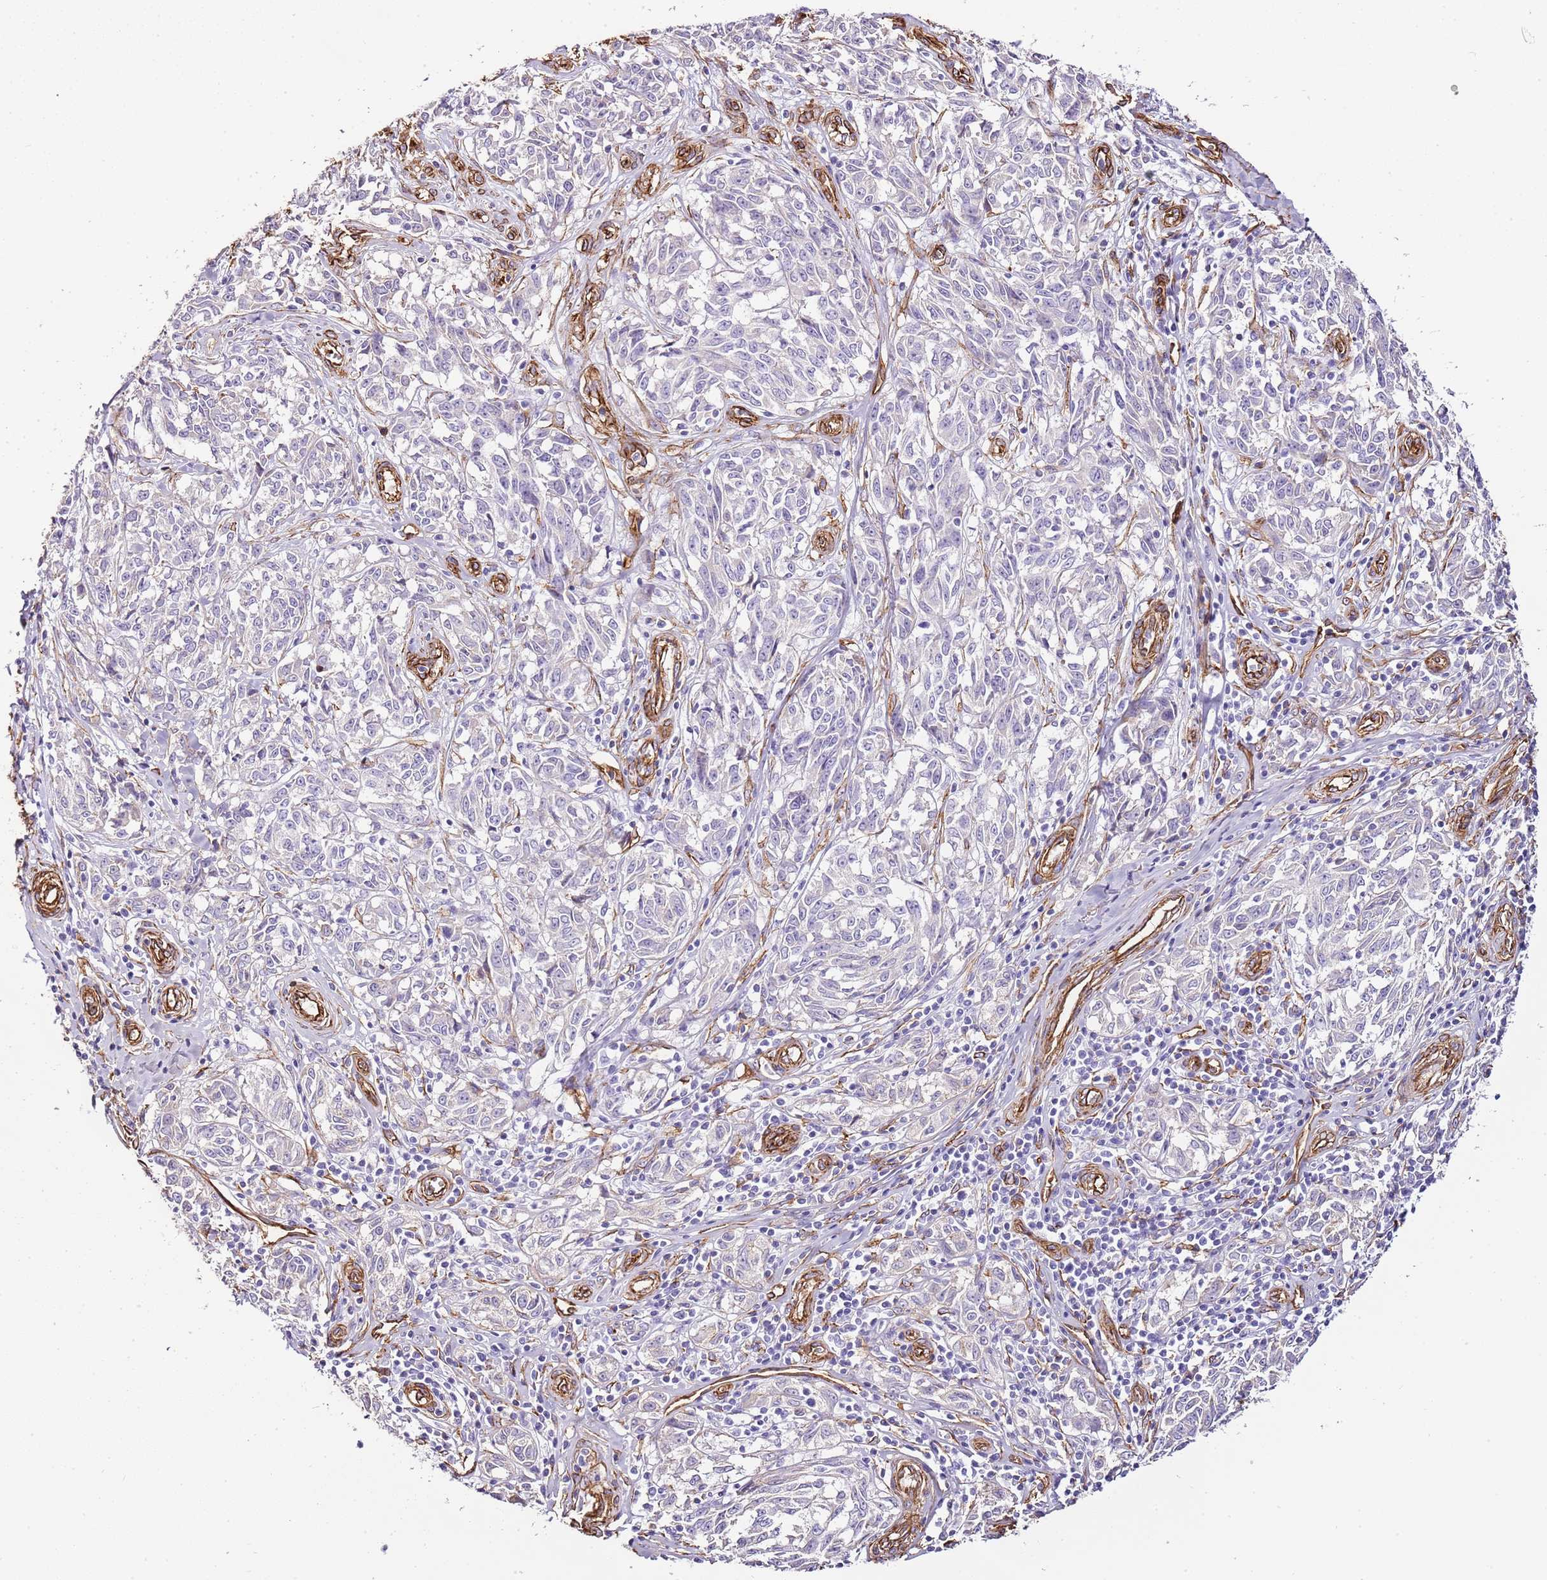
{"staining": {"intensity": "negative", "quantity": "none", "location": "none"}, "tissue": "melanoma", "cell_type": "Tumor cells", "image_type": "cancer", "snomed": [{"axis": "morphology", "description": "Normal tissue, NOS"}, {"axis": "morphology", "description": "Malignant melanoma, NOS"}, {"axis": "topography", "description": "Skin"}], "caption": "Photomicrograph shows no protein staining in tumor cells of malignant melanoma tissue.", "gene": "CTDSPL", "patient": {"sex": "female", "age": 64}}